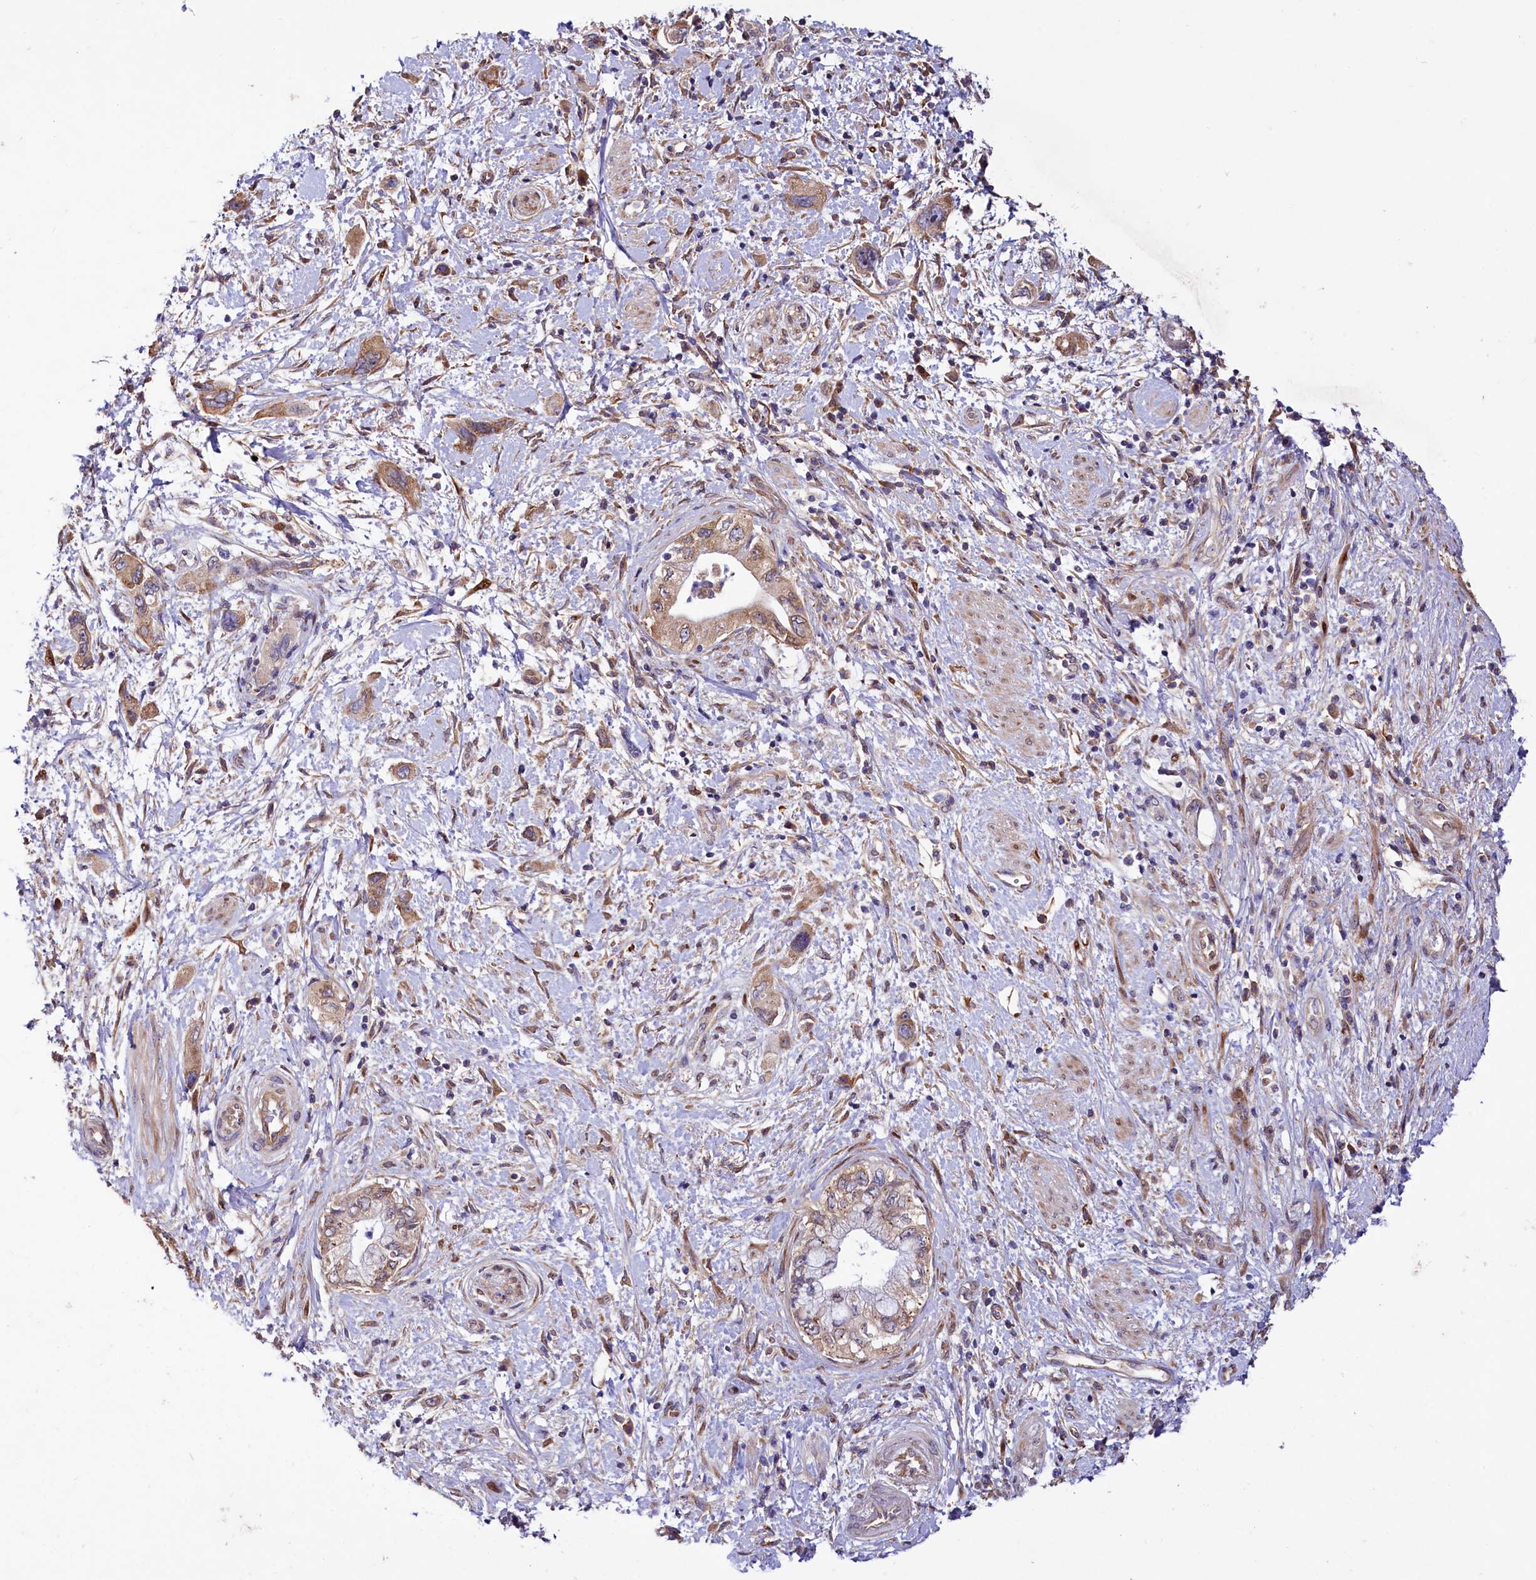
{"staining": {"intensity": "moderate", "quantity": ">75%", "location": "cytoplasmic/membranous"}, "tissue": "pancreatic cancer", "cell_type": "Tumor cells", "image_type": "cancer", "snomed": [{"axis": "morphology", "description": "Adenocarcinoma, NOS"}, {"axis": "topography", "description": "Pancreas"}], "caption": "Pancreatic cancer tissue shows moderate cytoplasmic/membranous staining in about >75% of tumor cells Immunohistochemistry (ihc) stains the protein of interest in brown and the nuclei are stained blue.", "gene": "PDZRN3", "patient": {"sex": "female", "age": 73}}